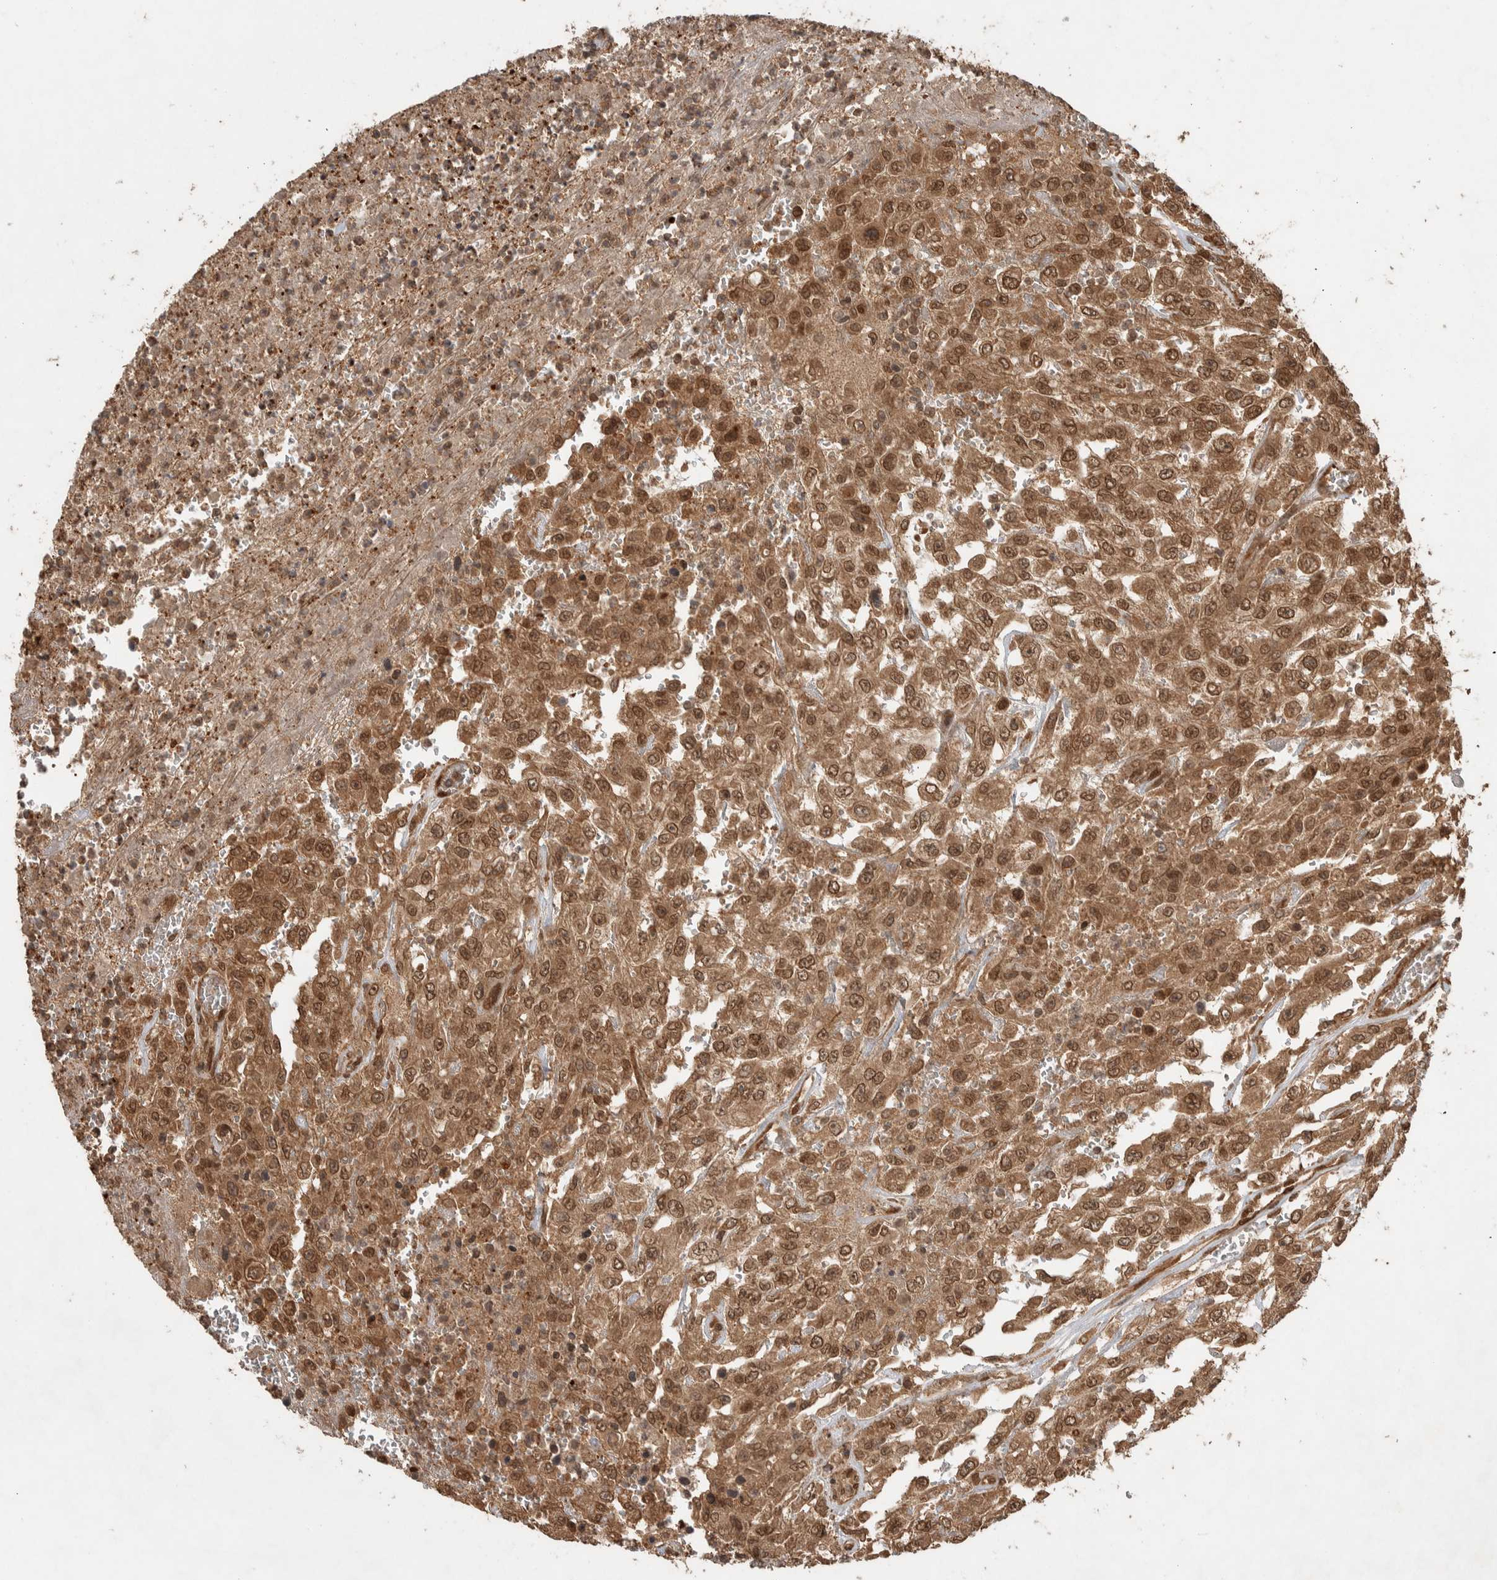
{"staining": {"intensity": "moderate", "quantity": ">75%", "location": "cytoplasmic/membranous,nuclear"}, "tissue": "urothelial cancer", "cell_type": "Tumor cells", "image_type": "cancer", "snomed": [{"axis": "morphology", "description": "Urothelial carcinoma, High grade"}, {"axis": "topography", "description": "Urinary bladder"}], "caption": "Protein expression by immunohistochemistry (IHC) shows moderate cytoplasmic/membranous and nuclear positivity in about >75% of tumor cells in urothelial cancer. (brown staining indicates protein expression, while blue staining denotes nuclei).", "gene": "CNTROB", "patient": {"sex": "male", "age": 46}}